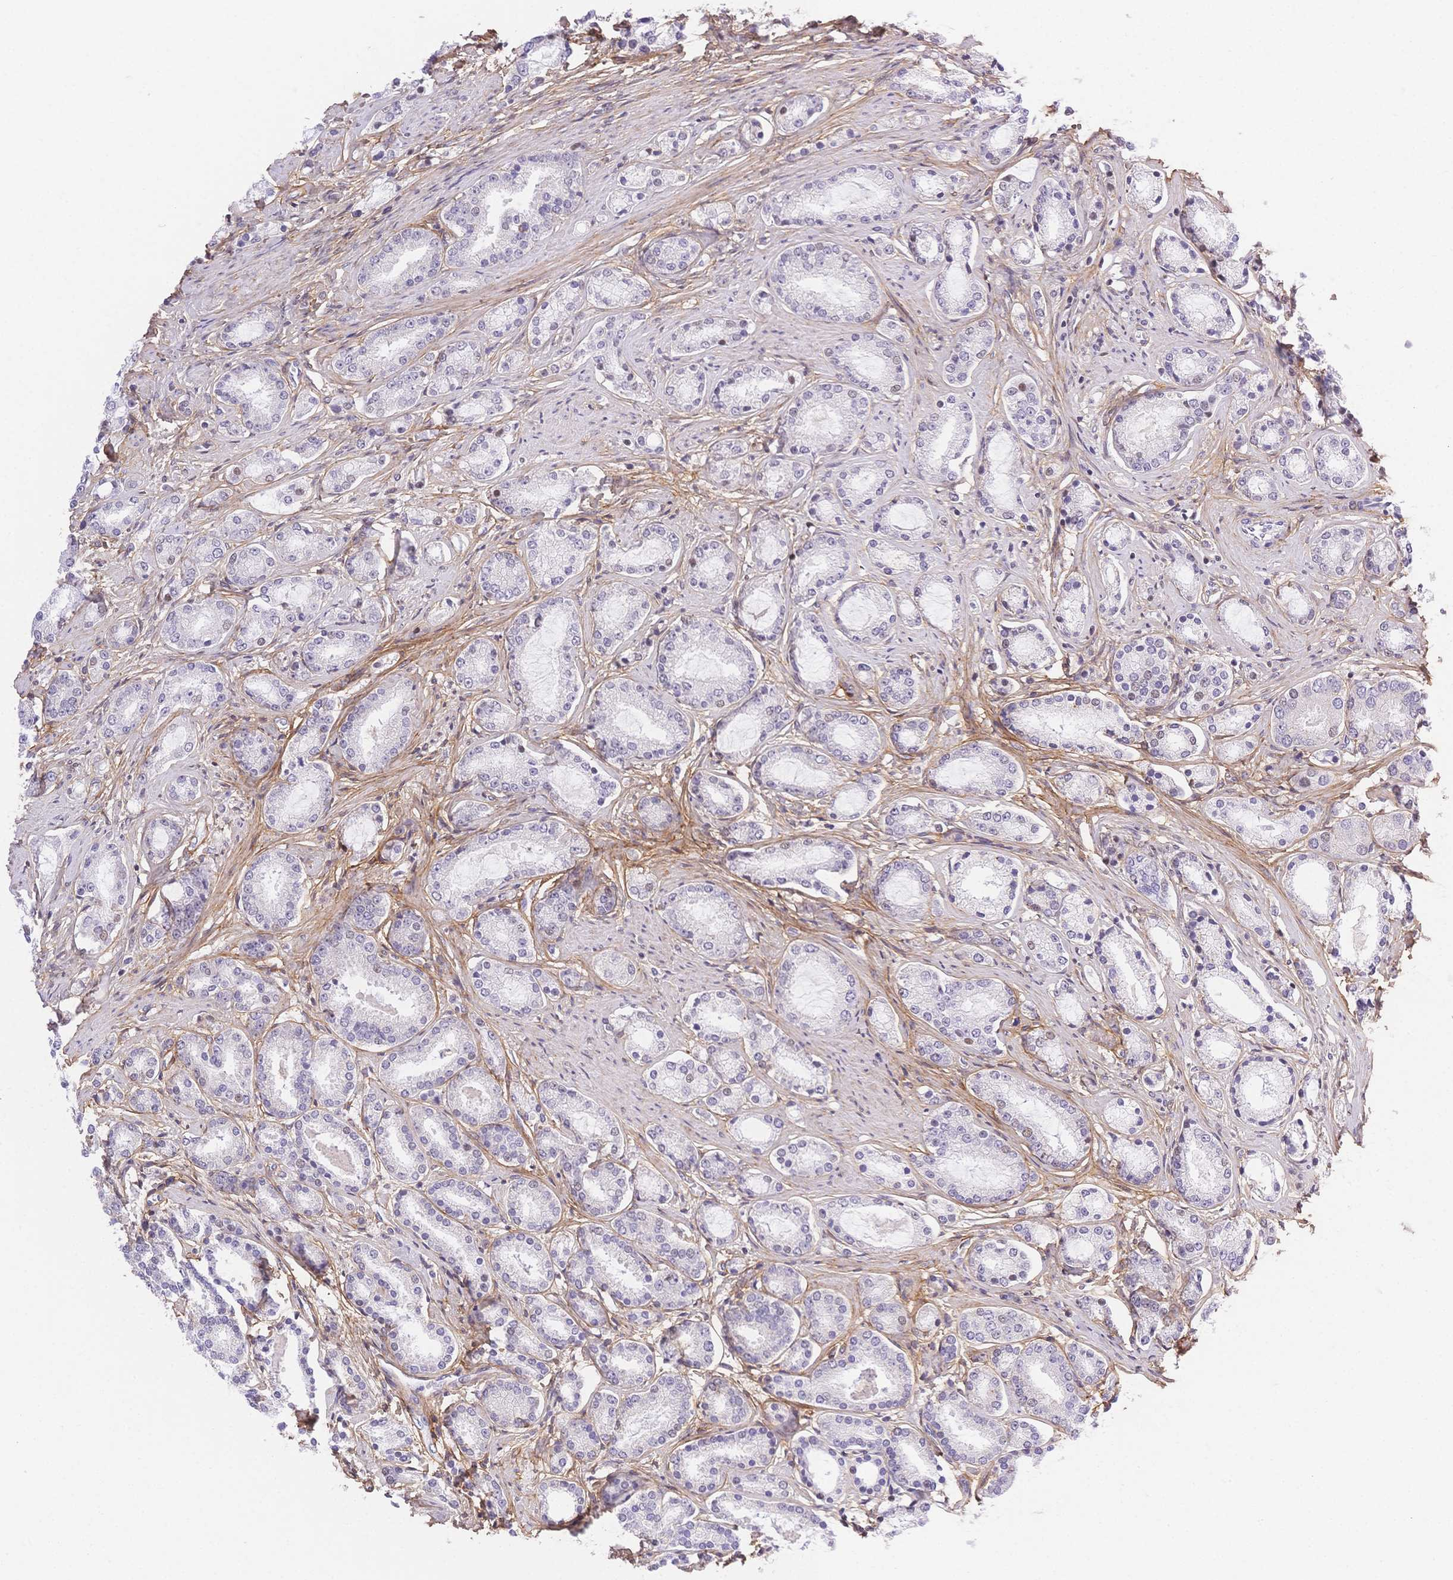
{"staining": {"intensity": "negative", "quantity": "none", "location": "none"}, "tissue": "prostate cancer", "cell_type": "Tumor cells", "image_type": "cancer", "snomed": [{"axis": "morphology", "description": "Adenocarcinoma, High grade"}, {"axis": "topography", "description": "Prostate"}], "caption": "Immunohistochemical staining of human prostate cancer reveals no significant positivity in tumor cells.", "gene": "PDZD2", "patient": {"sex": "male", "age": 63}}